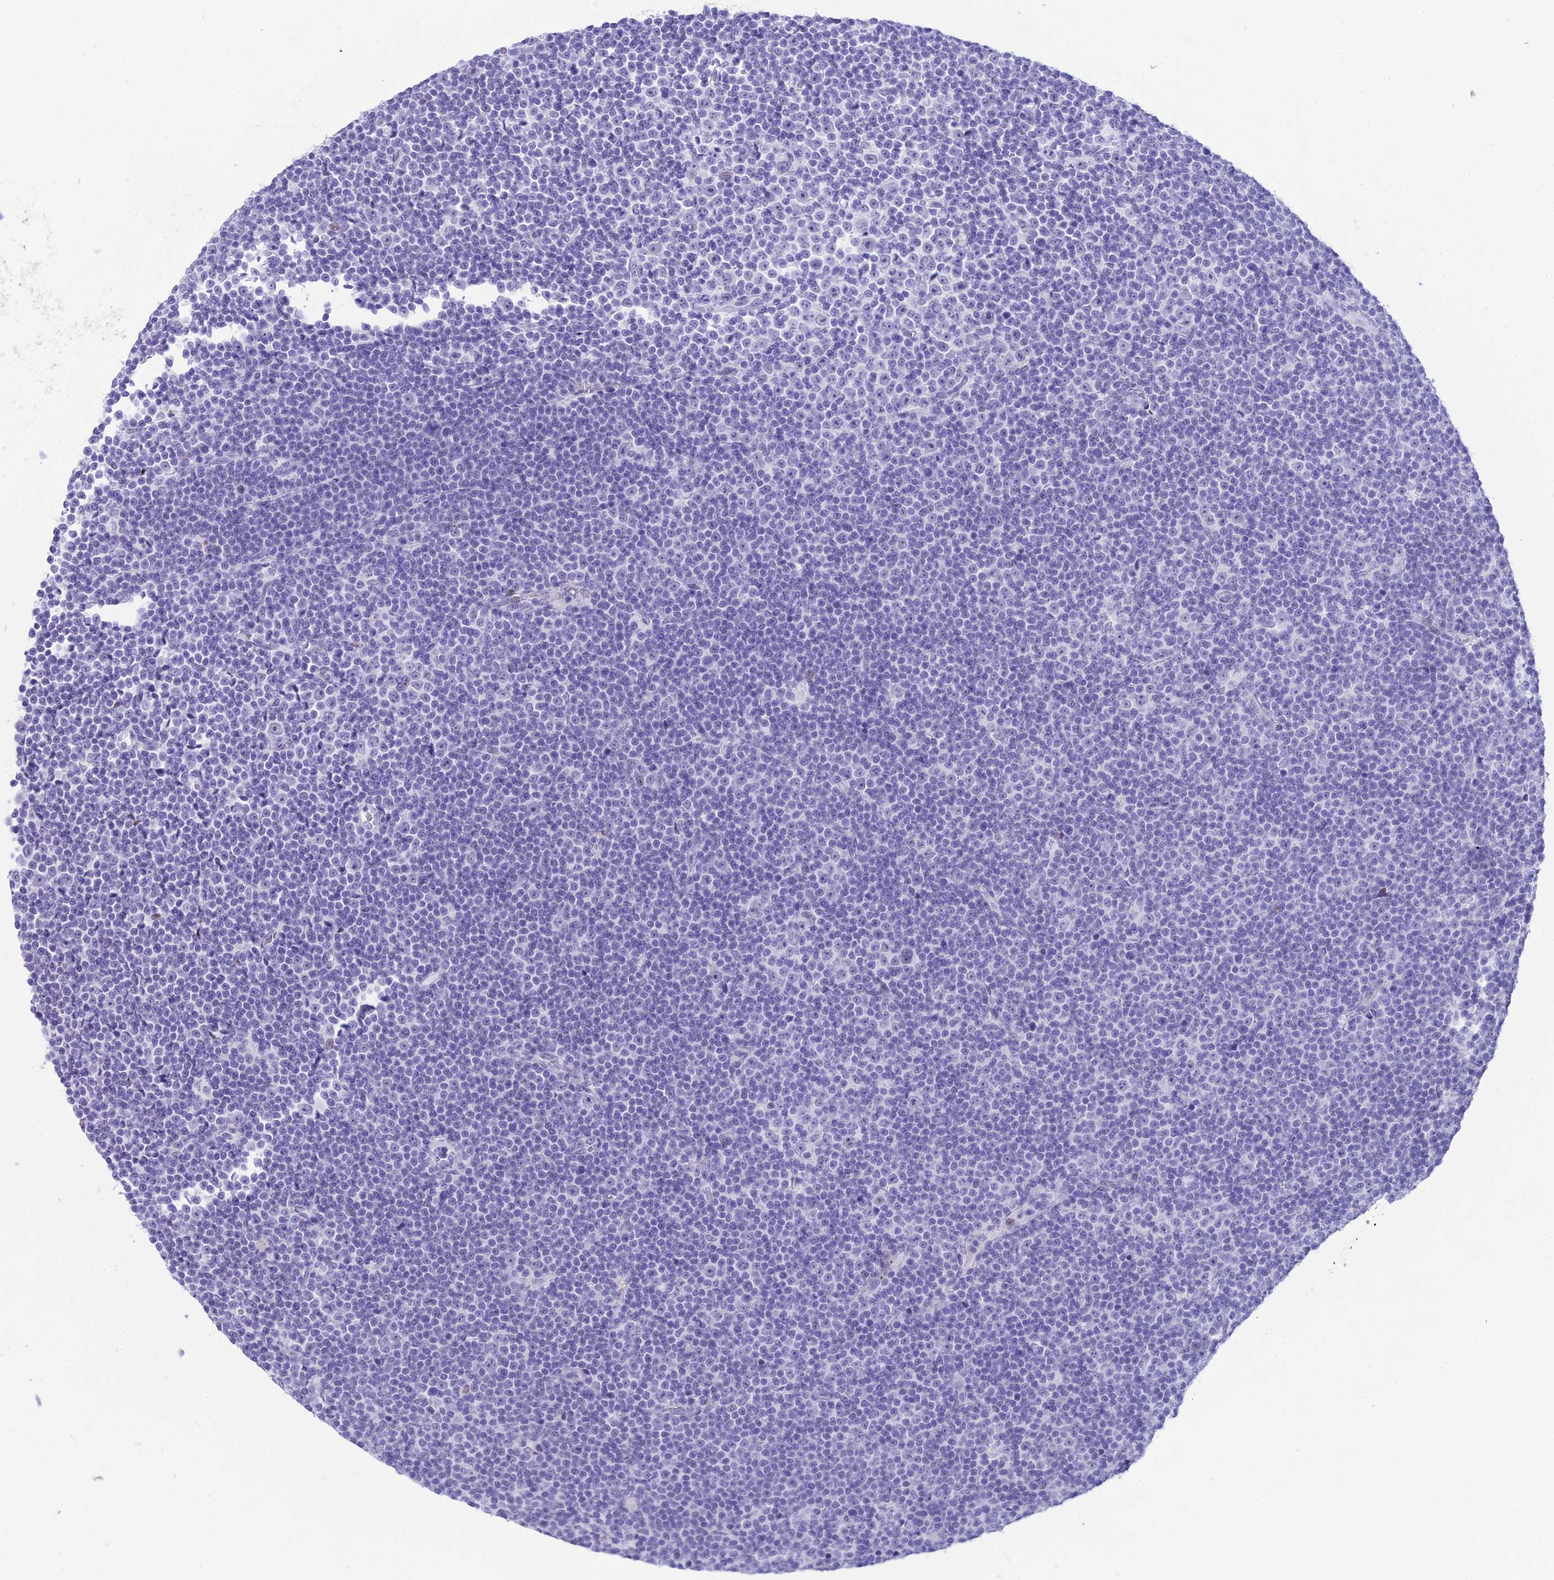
{"staining": {"intensity": "negative", "quantity": "none", "location": "none"}, "tissue": "lymphoma", "cell_type": "Tumor cells", "image_type": "cancer", "snomed": [{"axis": "morphology", "description": "Malignant lymphoma, non-Hodgkin's type, Low grade"}, {"axis": "topography", "description": "Lymph node"}], "caption": "Tumor cells show no significant protein expression in lymphoma.", "gene": "RNPS1", "patient": {"sex": "female", "age": 67}}